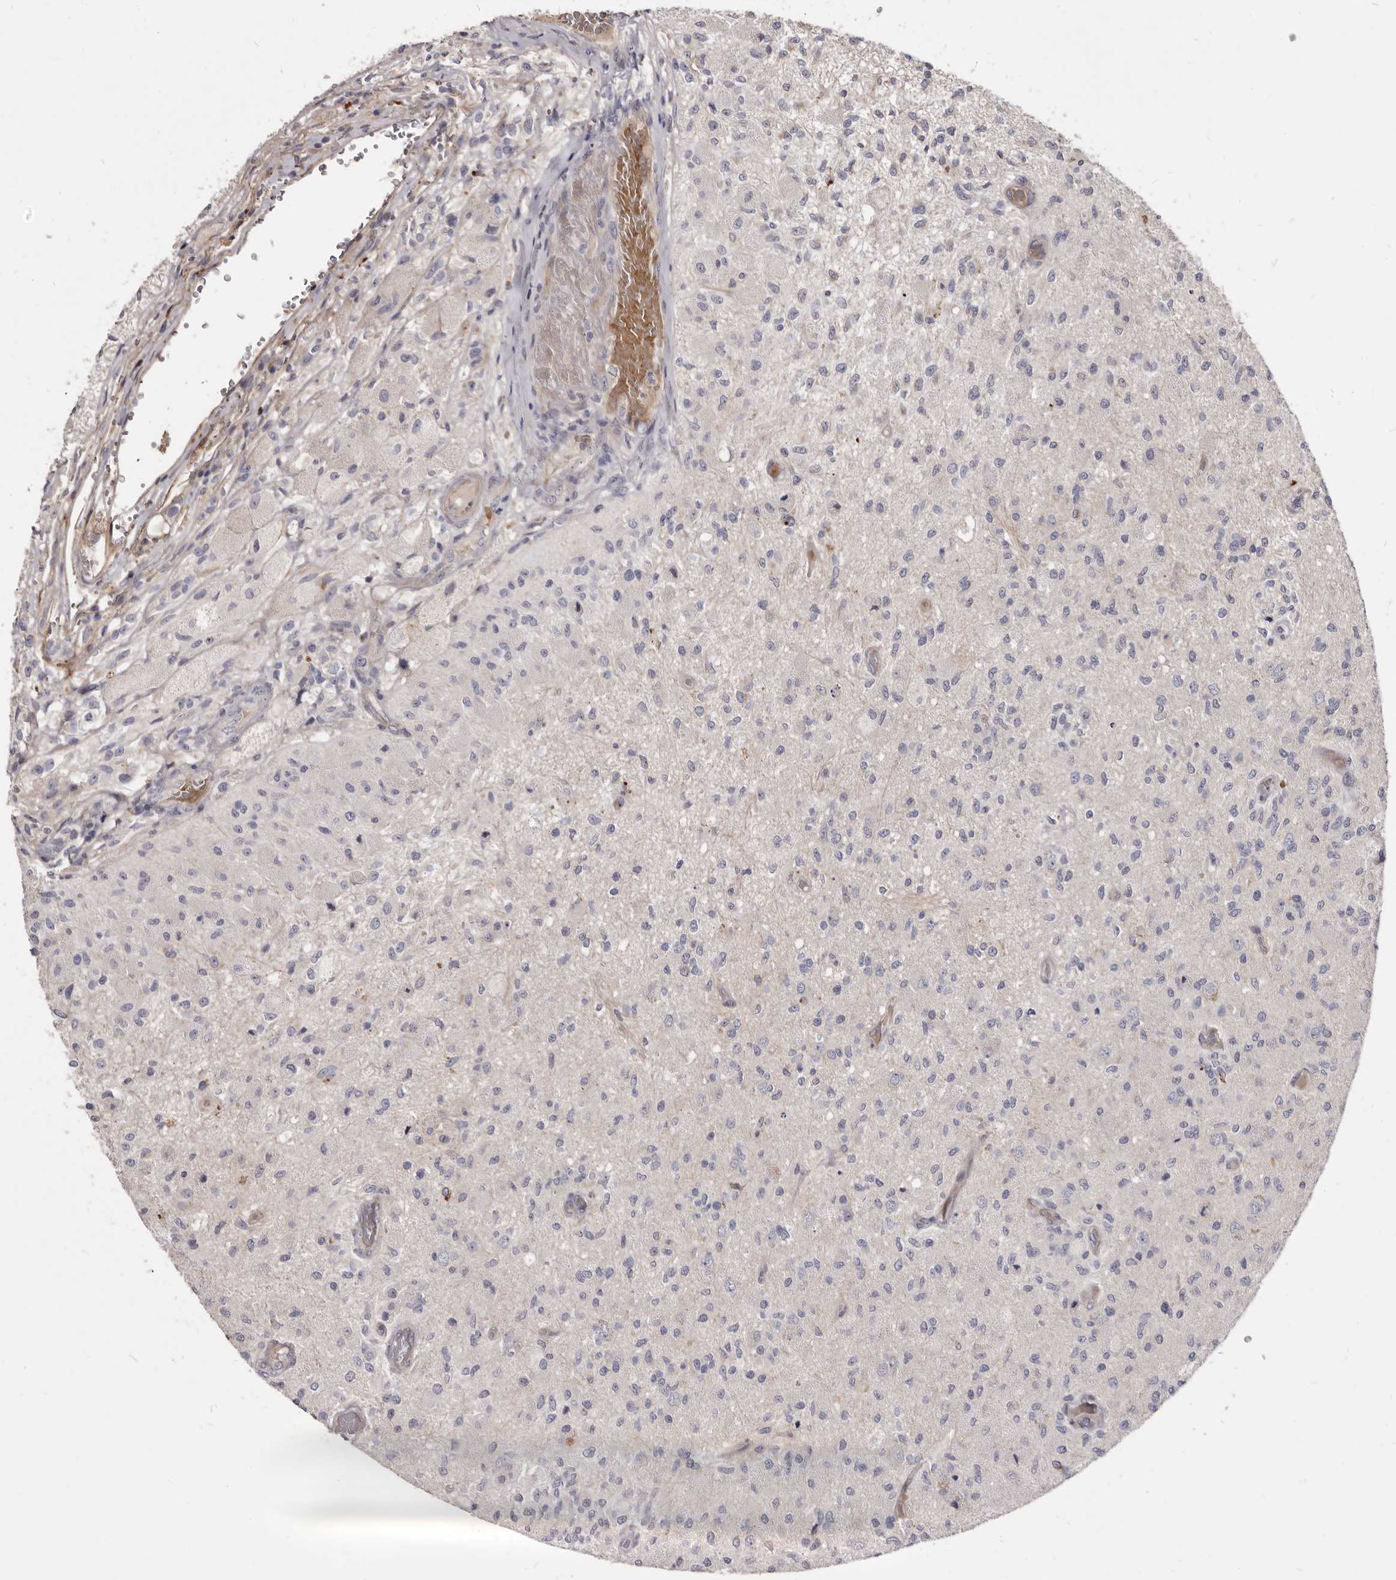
{"staining": {"intensity": "negative", "quantity": "none", "location": "none"}, "tissue": "glioma", "cell_type": "Tumor cells", "image_type": "cancer", "snomed": [{"axis": "morphology", "description": "Normal tissue, NOS"}, {"axis": "morphology", "description": "Glioma, malignant, High grade"}, {"axis": "topography", "description": "Cerebral cortex"}], "caption": "This image is of high-grade glioma (malignant) stained with immunohistochemistry (IHC) to label a protein in brown with the nuclei are counter-stained blue. There is no staining in tumor cells. (Stains: DAB IHC with hematoxylin counter stain, Microscopy: brightfield microscopy at high magnification).", "gene": "FAS", "patient": {"sex": "male", "age": 77}}